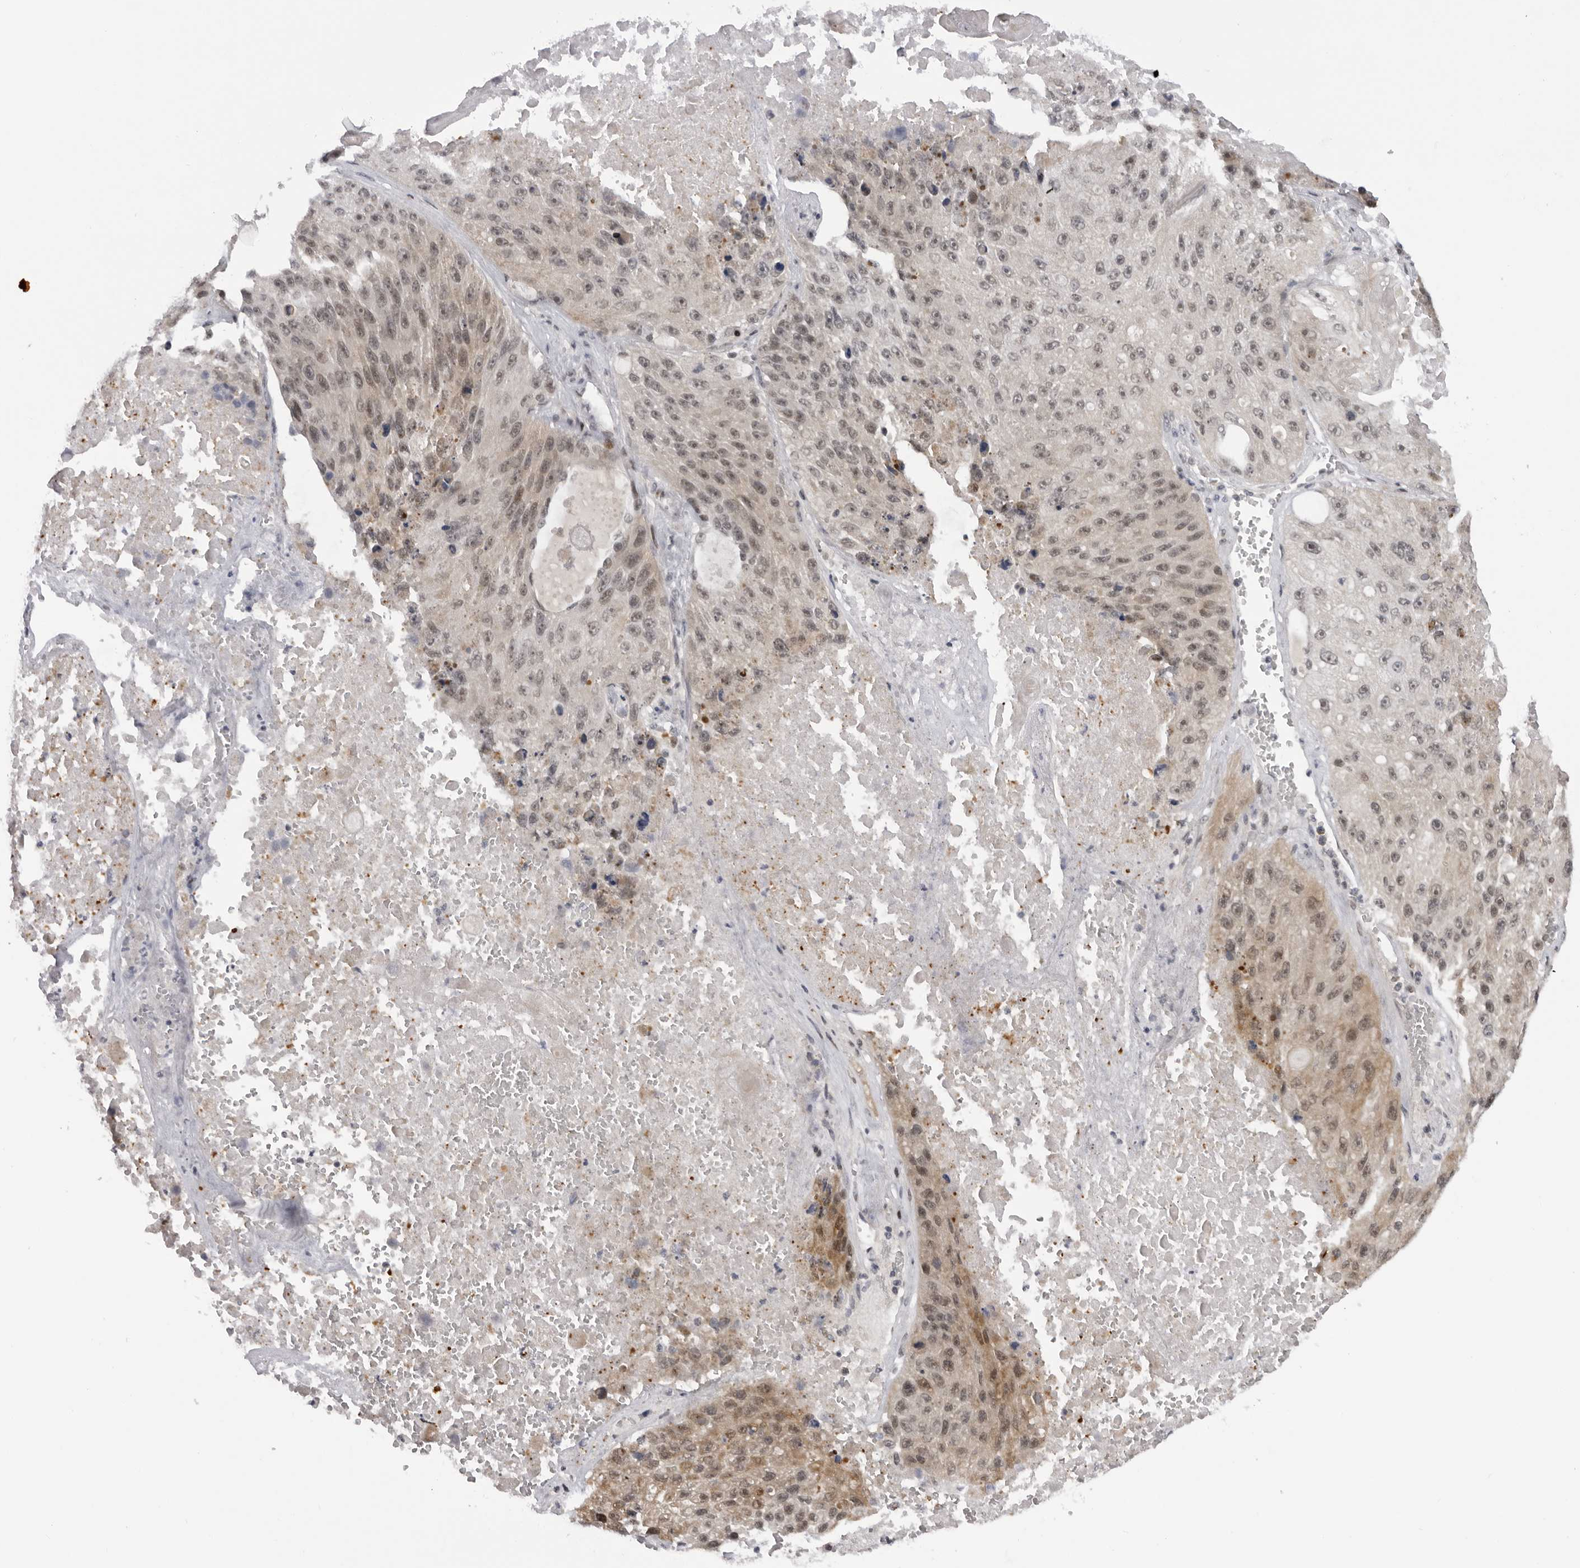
{"staining": {"intensity": "moderate", "quantity": ">75%", "location": "cytoplasmic/membranous,nuclear"}, "tissue": "lung cancer", "cell_type": "Tumor cells", "image_type": "cancer", "snomed": [{"axis": "morphology", "description": "Squamous cell carcinoma, NOS"}, {"axis": "topography", "description": "Lung"}], "caption": "Brown immunohistochemical staining in lung cancer displays moderate cytoplasmic/membranous and nuclear expression in about >75% of tumor cells. The staining was performed using DAB, with brown indicating positive protein expression. Nuclei are stained blue with hematoxylin.", "gene": "ALPK2", "patient": {"sex": "male", "age": 61}}